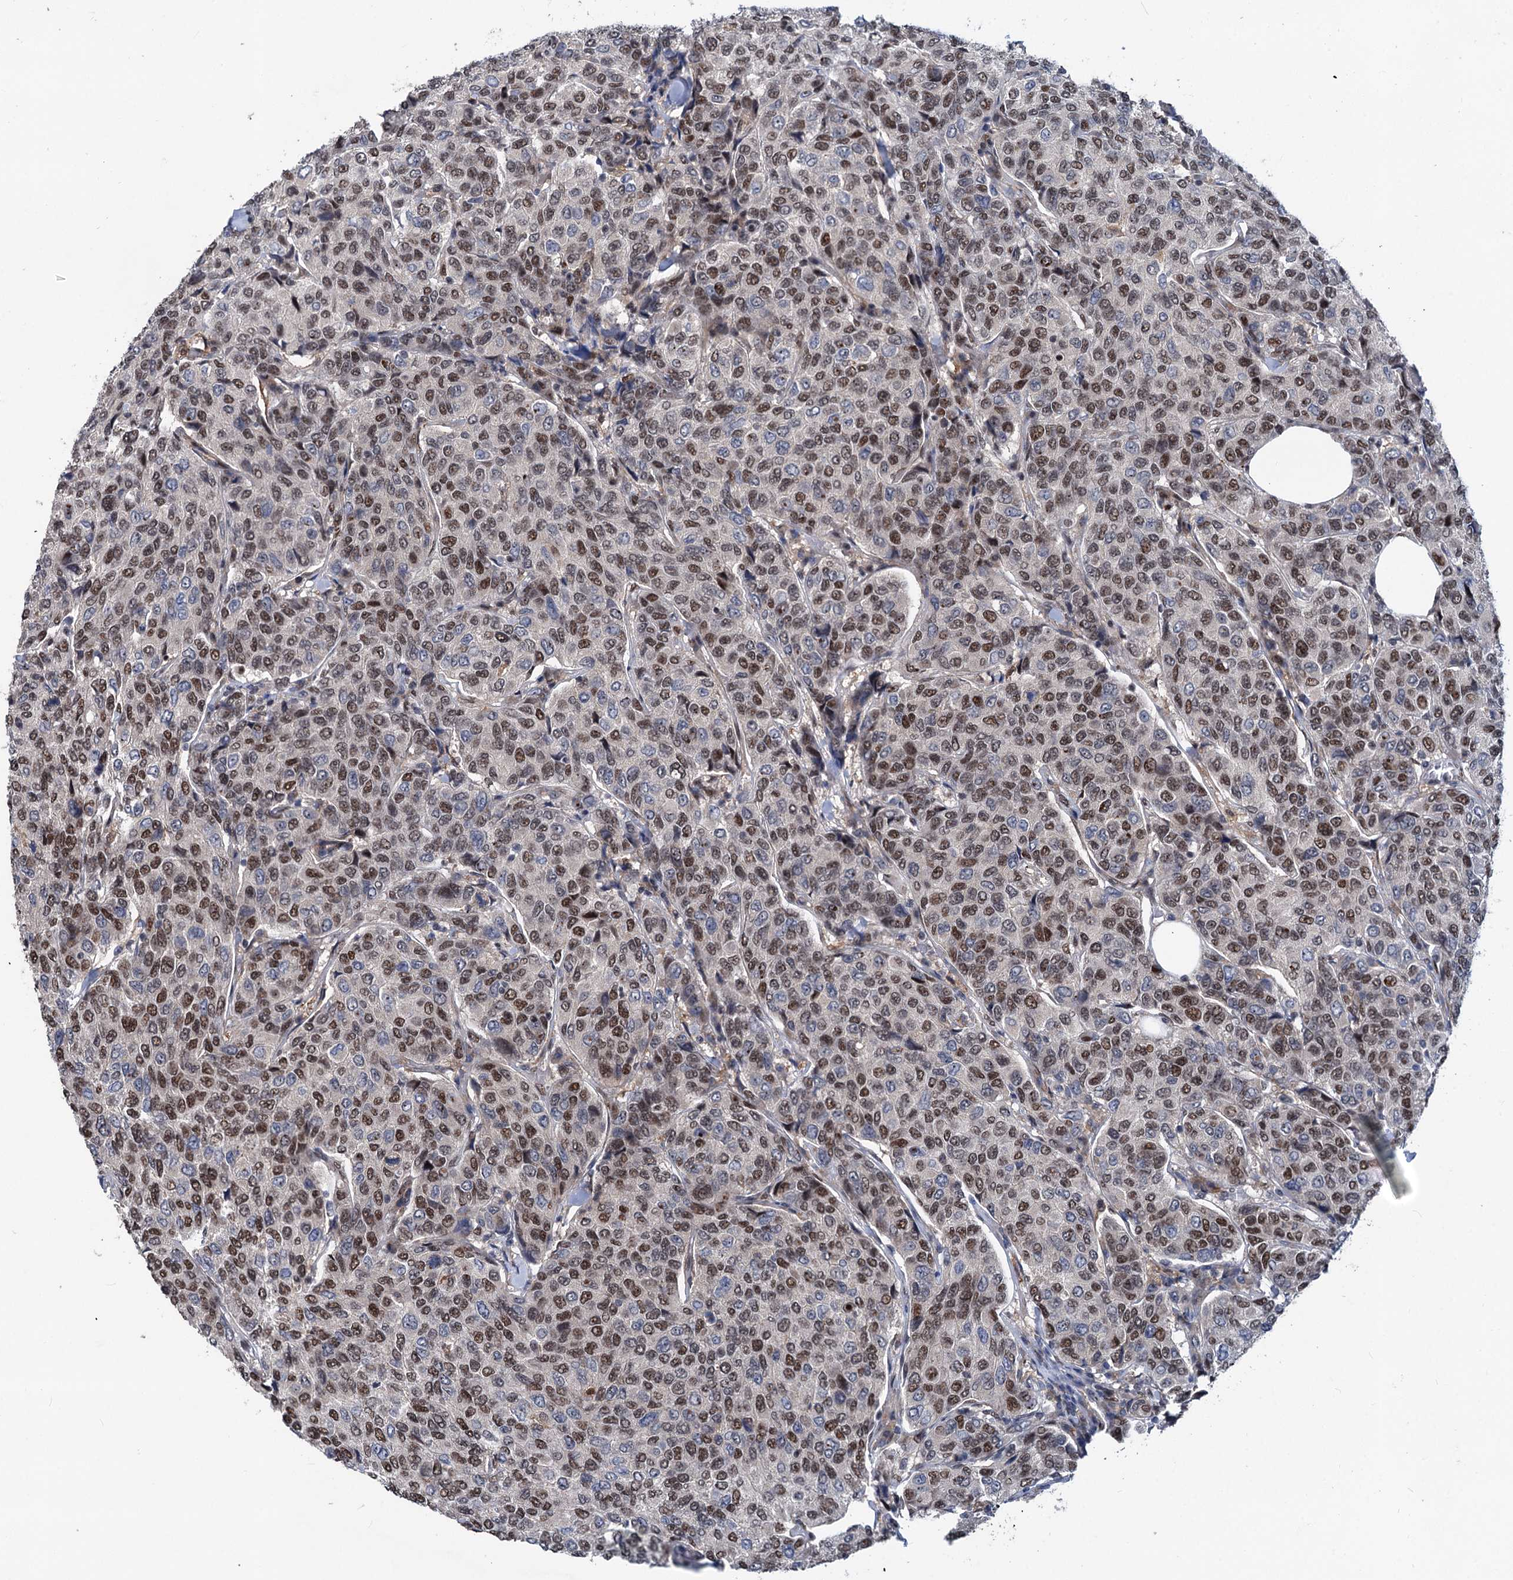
{"staining": {"intensity": "moderate", "quantity": "25%-75%", "location": "nuclear"}, "tissue": "breast cancer", "cell_type": "Tumor cells", "image_type": "cancer", "snomed": [{"axis": "morphology", "description": "Duct carcinoma"}, {"axis": "topography", "description": "Breast"}], "caption": "Immunohistochemical staining of human breast cancer (invasive ductal carcinoma) shows moderate nuclear protein positivity in about 25%-75% of tumor cells. Immunohistochemistry stains the protein of interest in brown and the nuclei are stained blue.", "gene": "PHF8", "patient": {"sex": "female", "age": 55}}